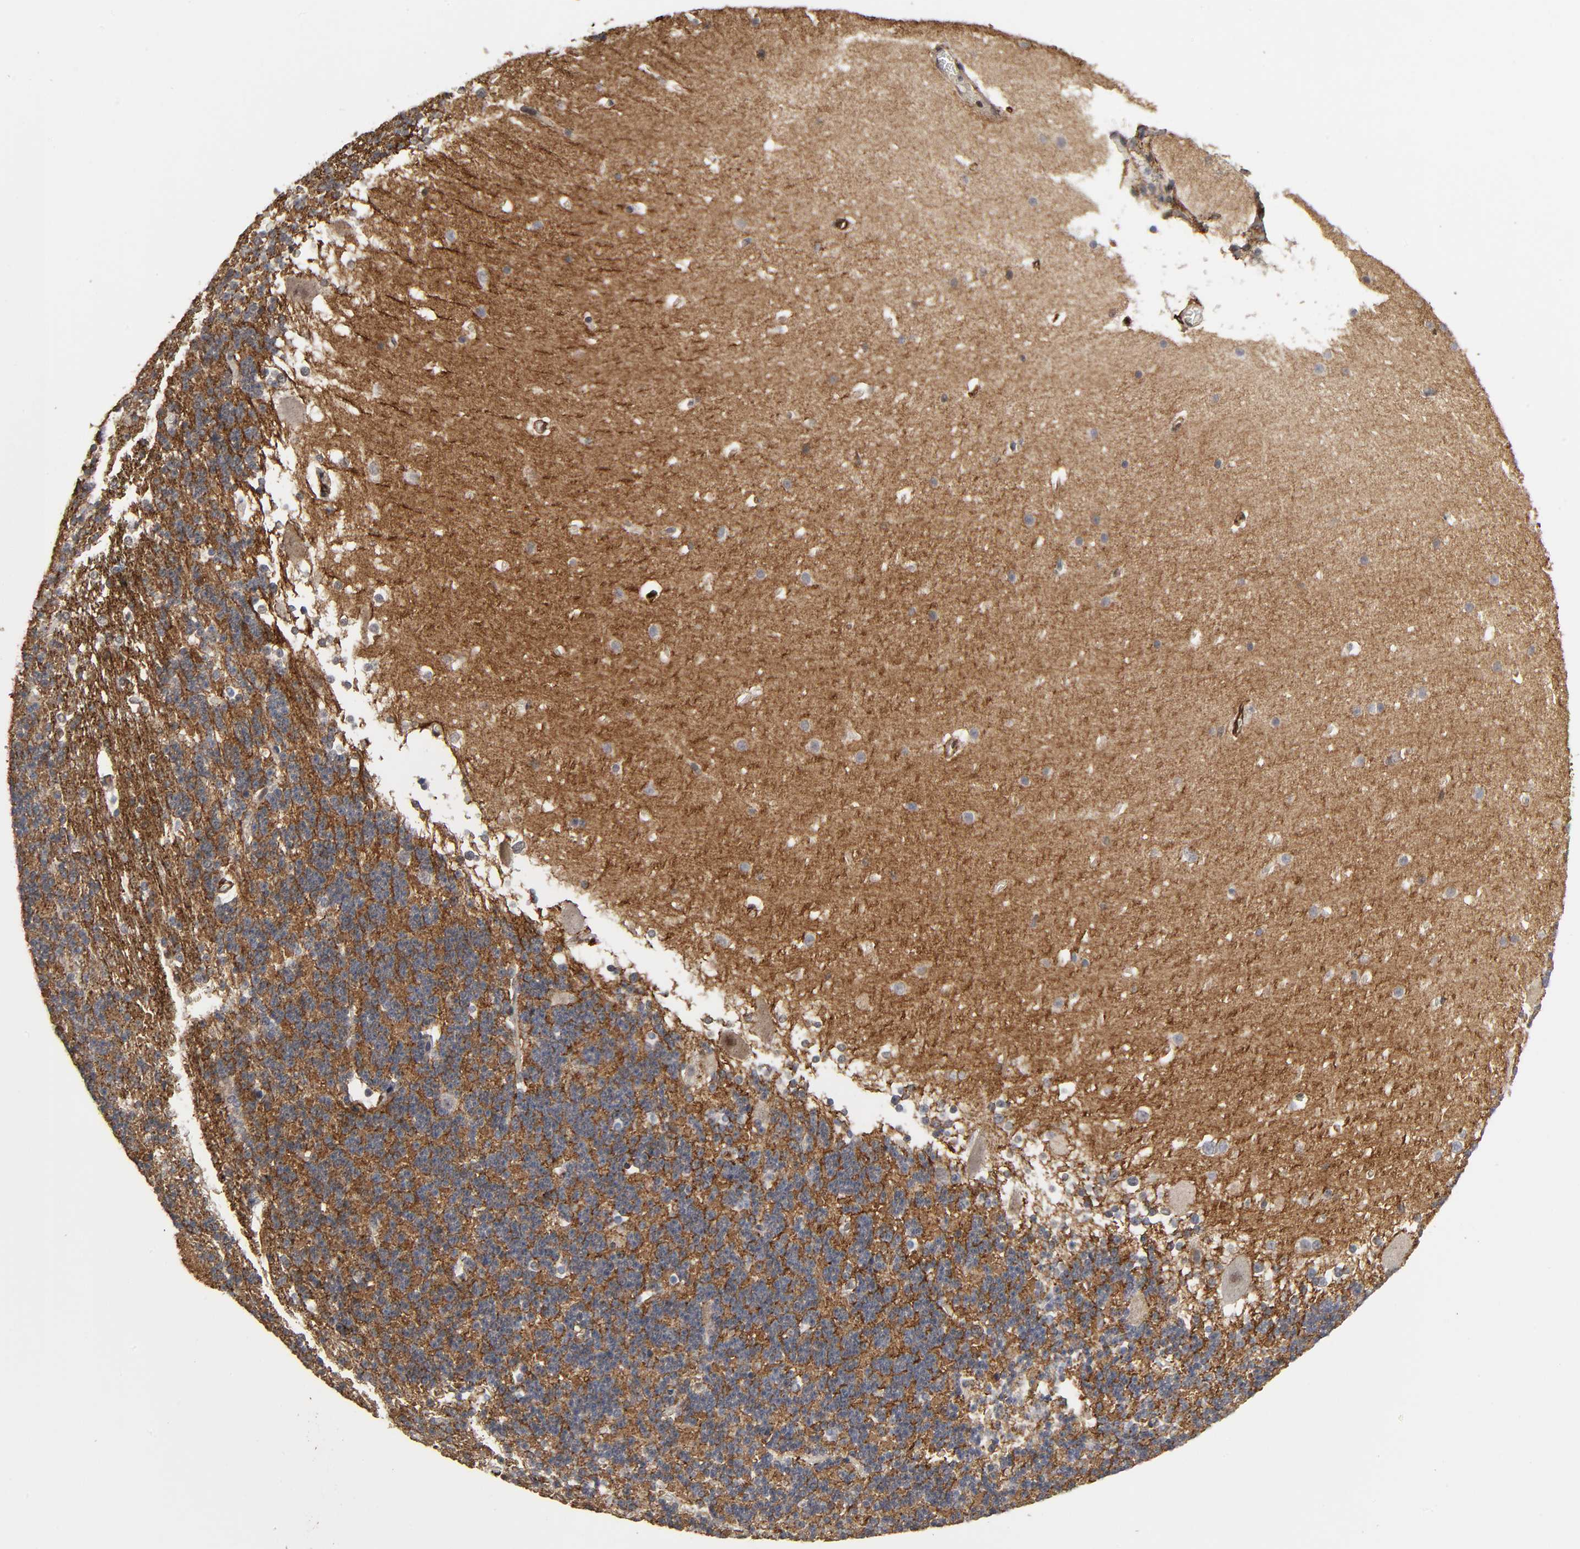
{"staining": {"intensity": "moderate", "quantity": ">75%", "location": "cytoplasmic/membranous"}, "tissue": "cerebellum", "cell_type": "Cells in granular layer", "image_type": "normal", "snomed": [{"axis": "morphology", "description": "Normal tissue, NOS"}, {"axis": "topography", "description": "Cerebellum"}], "caption": "The photomicrograph exhibits immunohistochemical staining of normal cerebellum. There is moderate cytoplasmic/membranous expression is appreciated in about >75% of cells in granular layer.", "gene": "AHNAK2", "patient": {"sex": "female", "age": 19}}